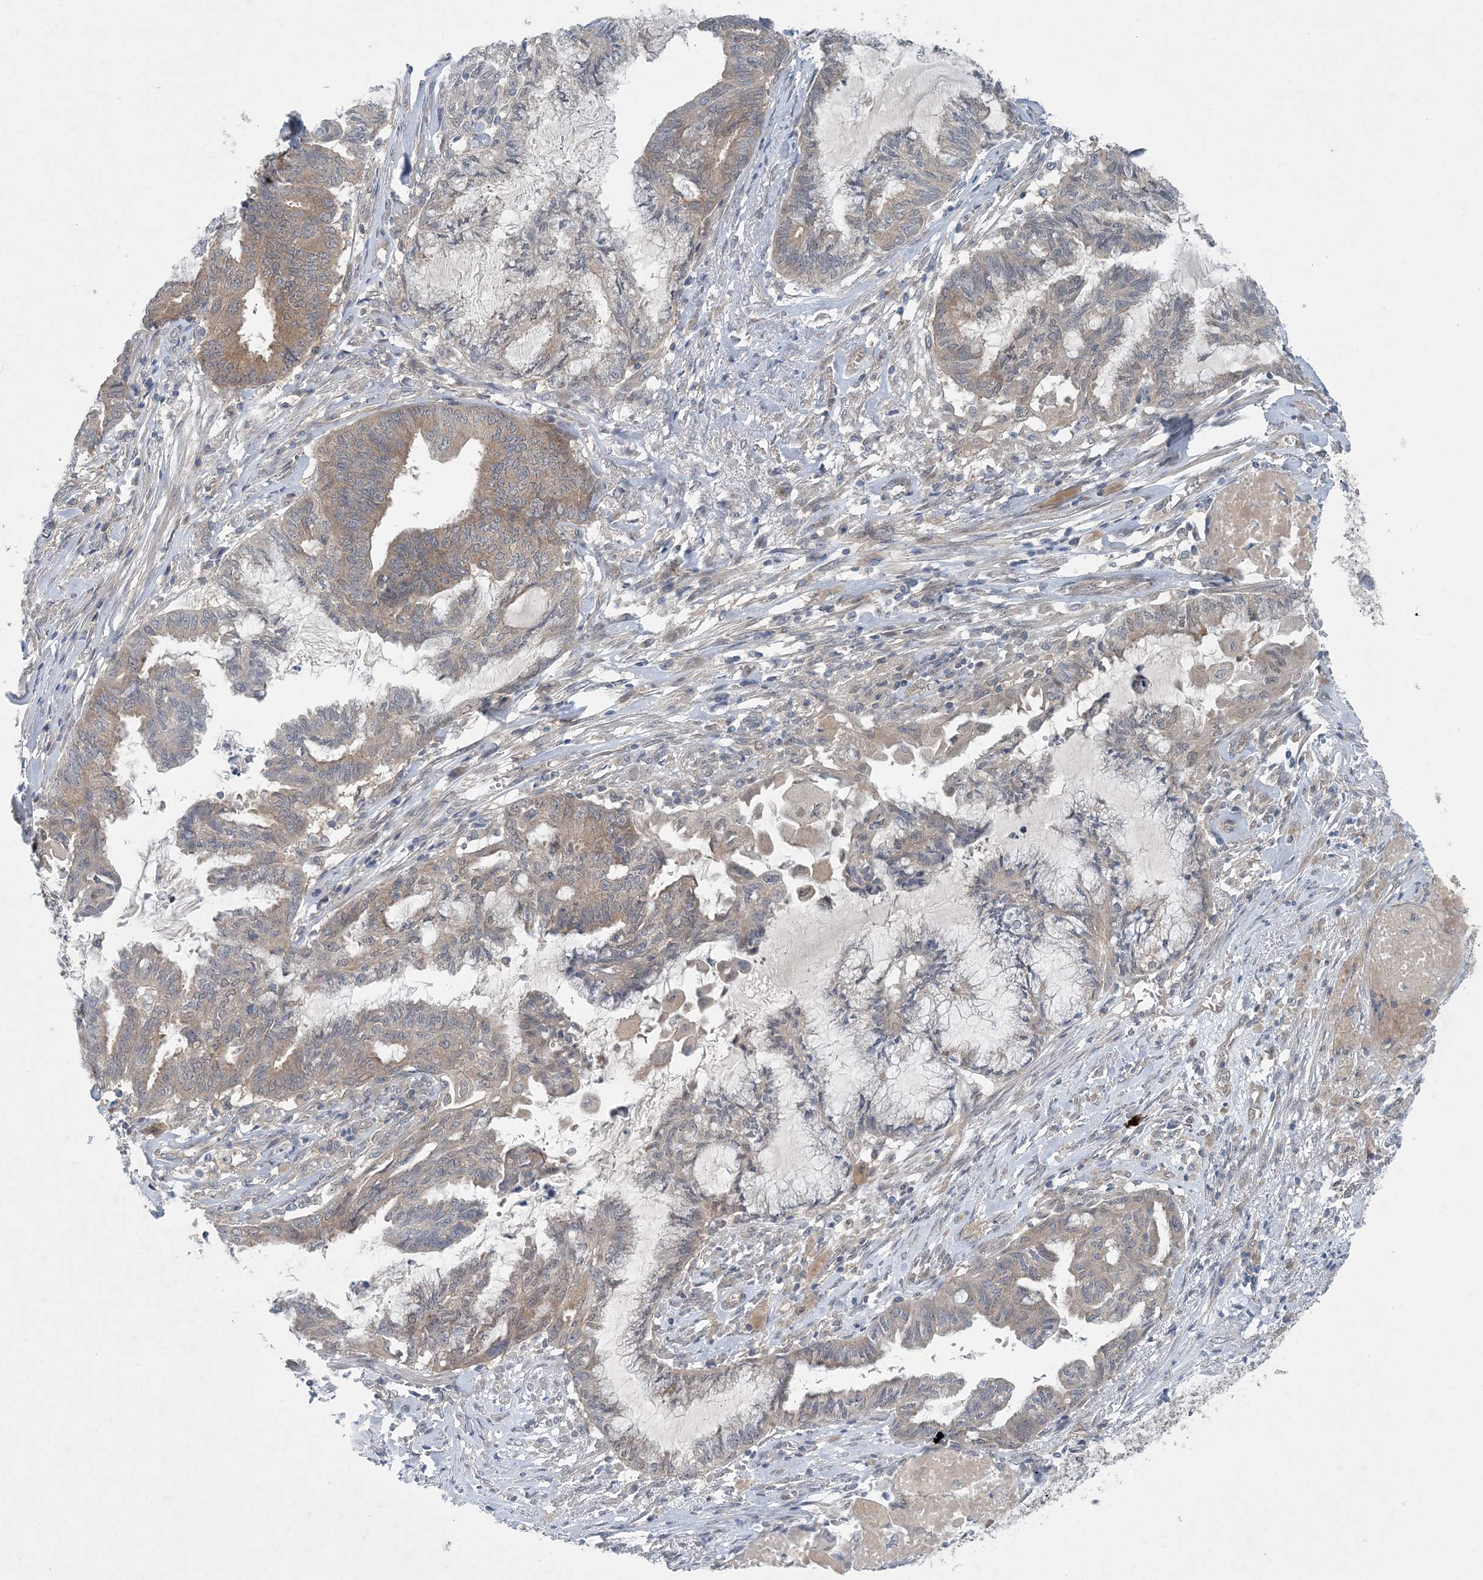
{"staining": {"intensity": "weak", "quantity": "25%-75%", "location": "cytoplasmic/membranous"}, "tissue": "endometrial cancer", "cell_type": "Tumor cells", "image_type": "cancer", "snomed": [{"axis": "morphology", "description": "Adenocarcinoma, NOS"}, {"axis": "topography", "description": "Endometrium"}], "caption": "Endometrial cancer was stained to show a protein in brown. There is low levels of weak cytoplasmic/membranous staining in approximately 25%-75% of tumor cells.", "gene": "HIKESHI", "patient": {"sex": "female", "age": 86}}